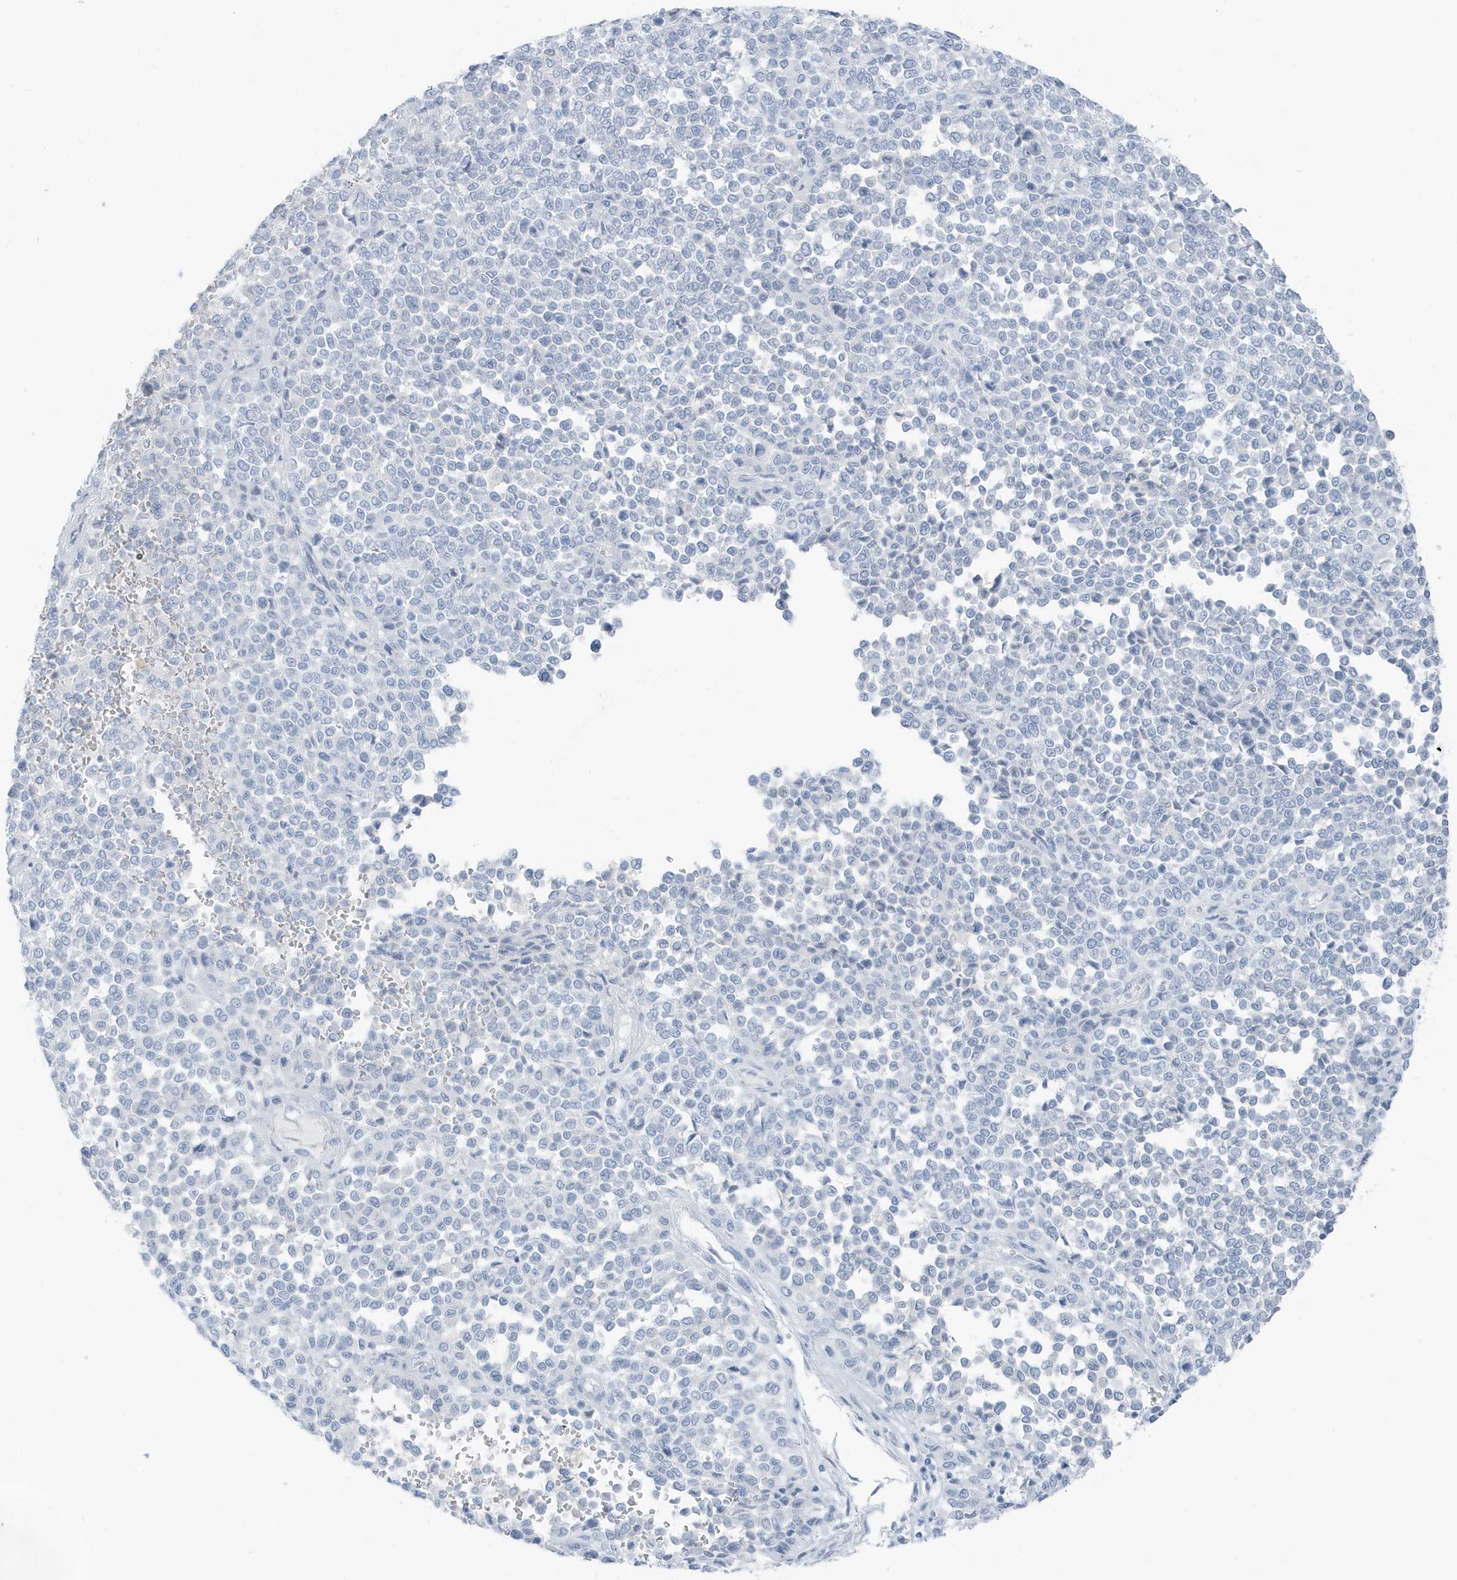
{"staining": {"intensity": "negative", "quantity": "none", "location": "none"}, "tissue": "melanoma", "cell_type": "Tumor cells", "image_type": "cancer", "snomed": [{"axis": "morphology", "description": "Malignant melanoma, Metastatic site"}, {"axis": "topography", "description": "Pancreas"}], "caption": "A high-resolution image shows IHC staining of melanoma, which exhibits no significant expression in tumor cells. (DAB (3,3'-diaminobenzidine) immunohistochemistry with hematoxylin counter stain).", "gene": "ZFP64", "patient": {"sex": "female", "age": 30}}